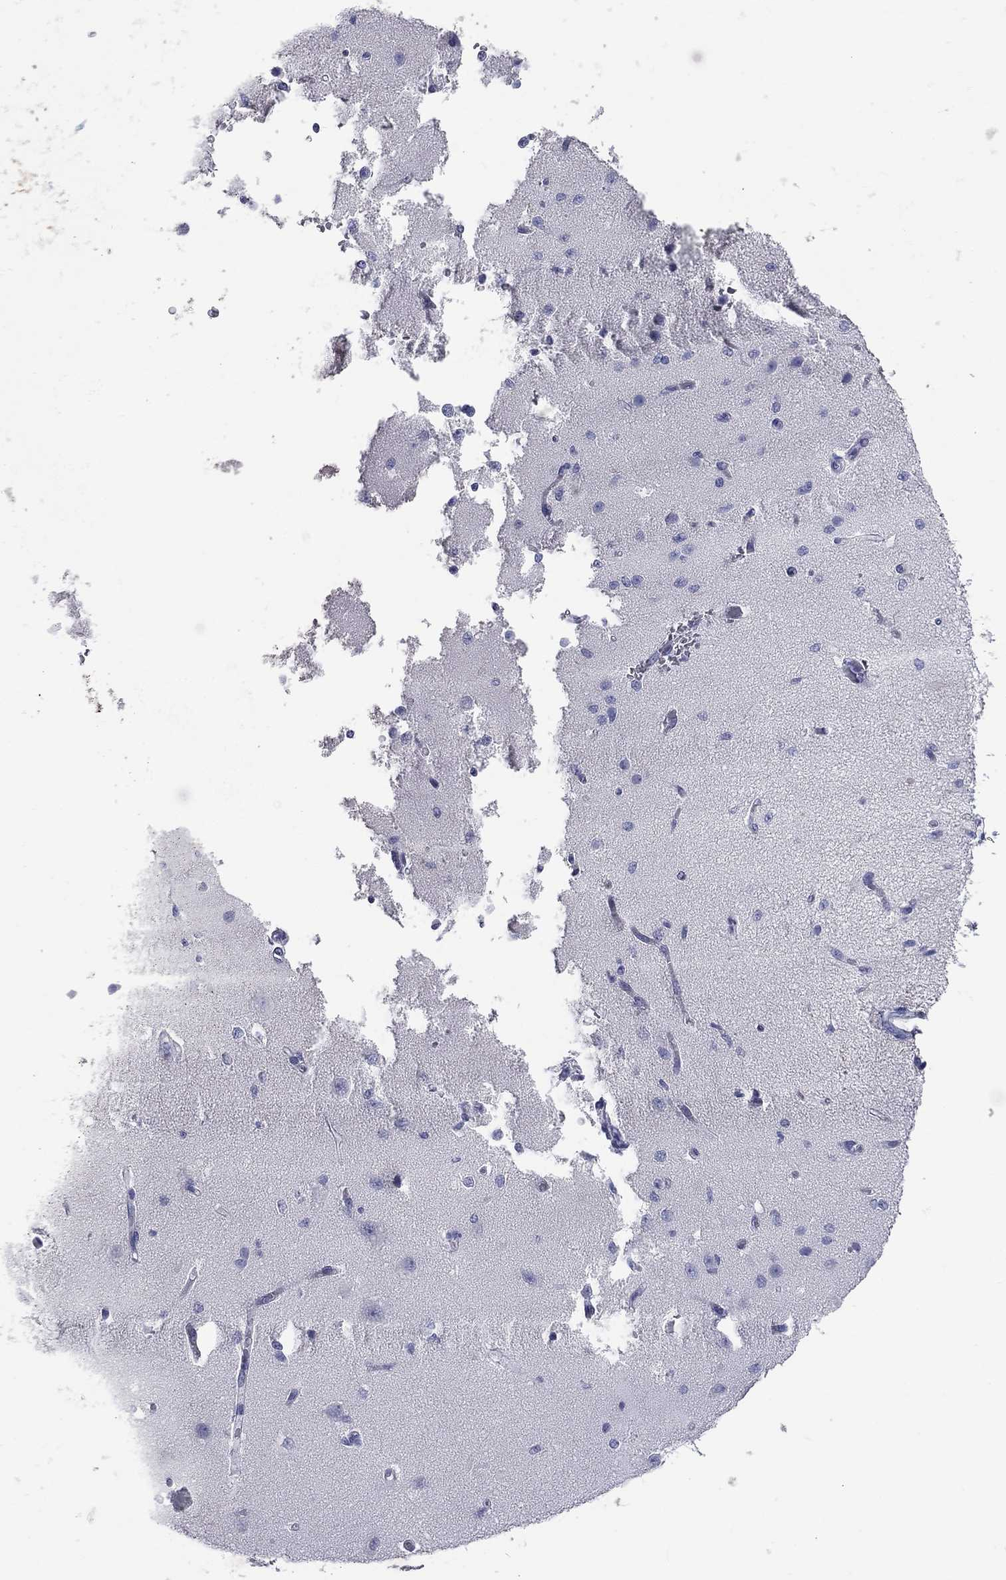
{"staining": {"intensity": "negative", "quantity": "none", "location": "none"}, "tissue": "cerebral cortex", "cell_type": "Endothelial cells", "image_type": "normal", "snomed": [{"axis": "morphology", "description": "Normal tissue, NOS"}, {"axis": "morphology", "description": "Inflammation, NOS"}, {"axis": "topography", "description": "Cerebral cortex"}], "caption": "The micrograph demonstrates no staining of endothelial cells in unremarkable cerebral cortex.", "gene": "CES2", "patient": {"sex": "male", "age": 6}}